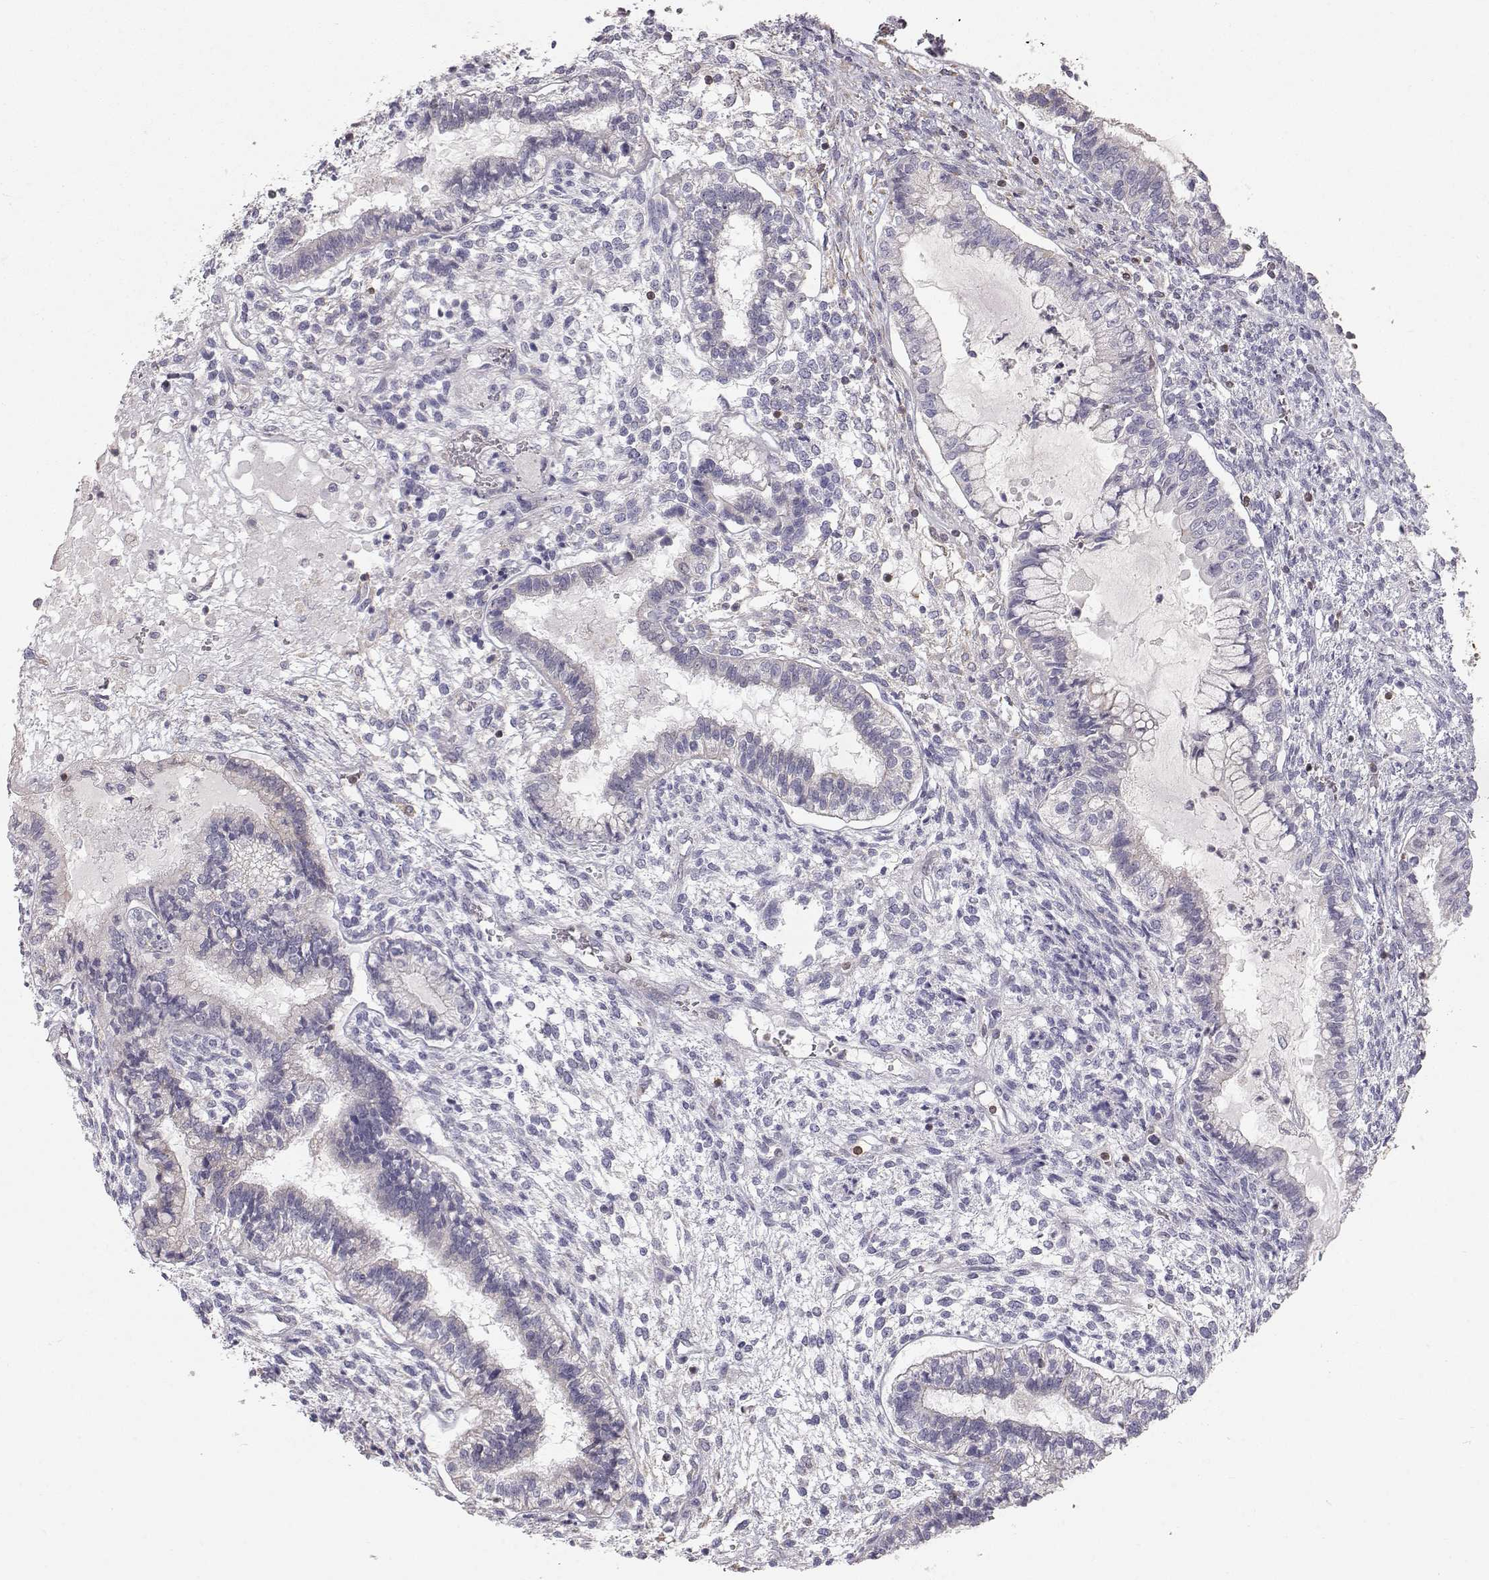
{"staining": {"intensity": "negative", "quantity": "none", "location": "none"}, "tissue": "testis cancer", "cell_type": "Tumor cells", "image_type": "cancer", "snomed": [{"axis": "morphology", "description": "Carcinoma, Embryonal, NOS"}, {"axis": "topography", "description": "Testis"}], "caption": "Testis cancer stained for a protein using immunohistochemistry (IHC) displays no staining tumor cells.", "gene": "GRAP2", "patient": {"sex": "male", "age": 37}}